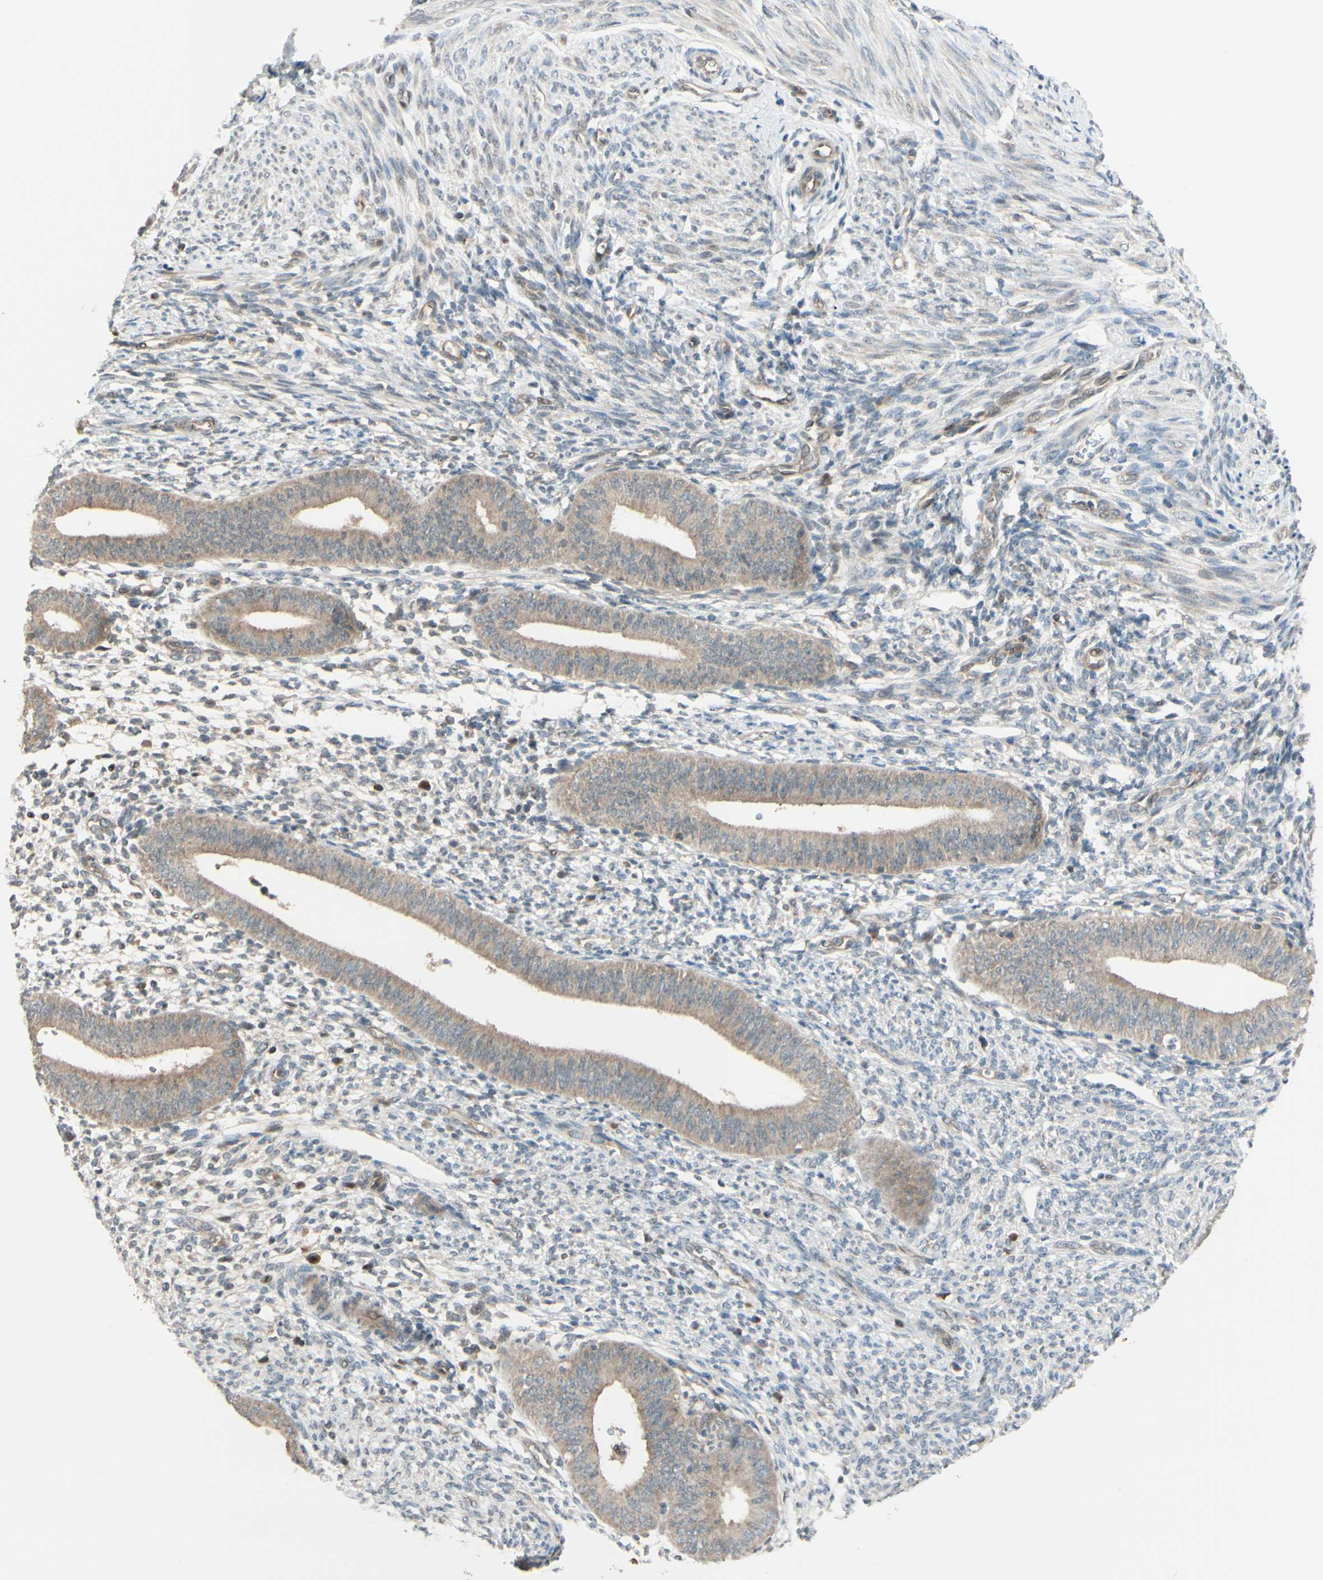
{"staining": {"intensity": "negative", "quantity": "none", "location": "none"}, "tissue": "endometrium", "cell_type": "Cells in endometrial stroma", "image_type": "normal", "snomed": [{"axis": "morphology", "description": "Normal tissue, NOS"}, {"axis": "topography", "description": "Endometrium"}], "caption": "A photomicrograph of endometrium stained for a protein shows no brown staining in cells in endometrial stroma. (DAB immunohistochemistry (IHC) with hematoxylin counter stain).", "gene": "FGF10", "patient": {"sex": "female", "age": 35}}